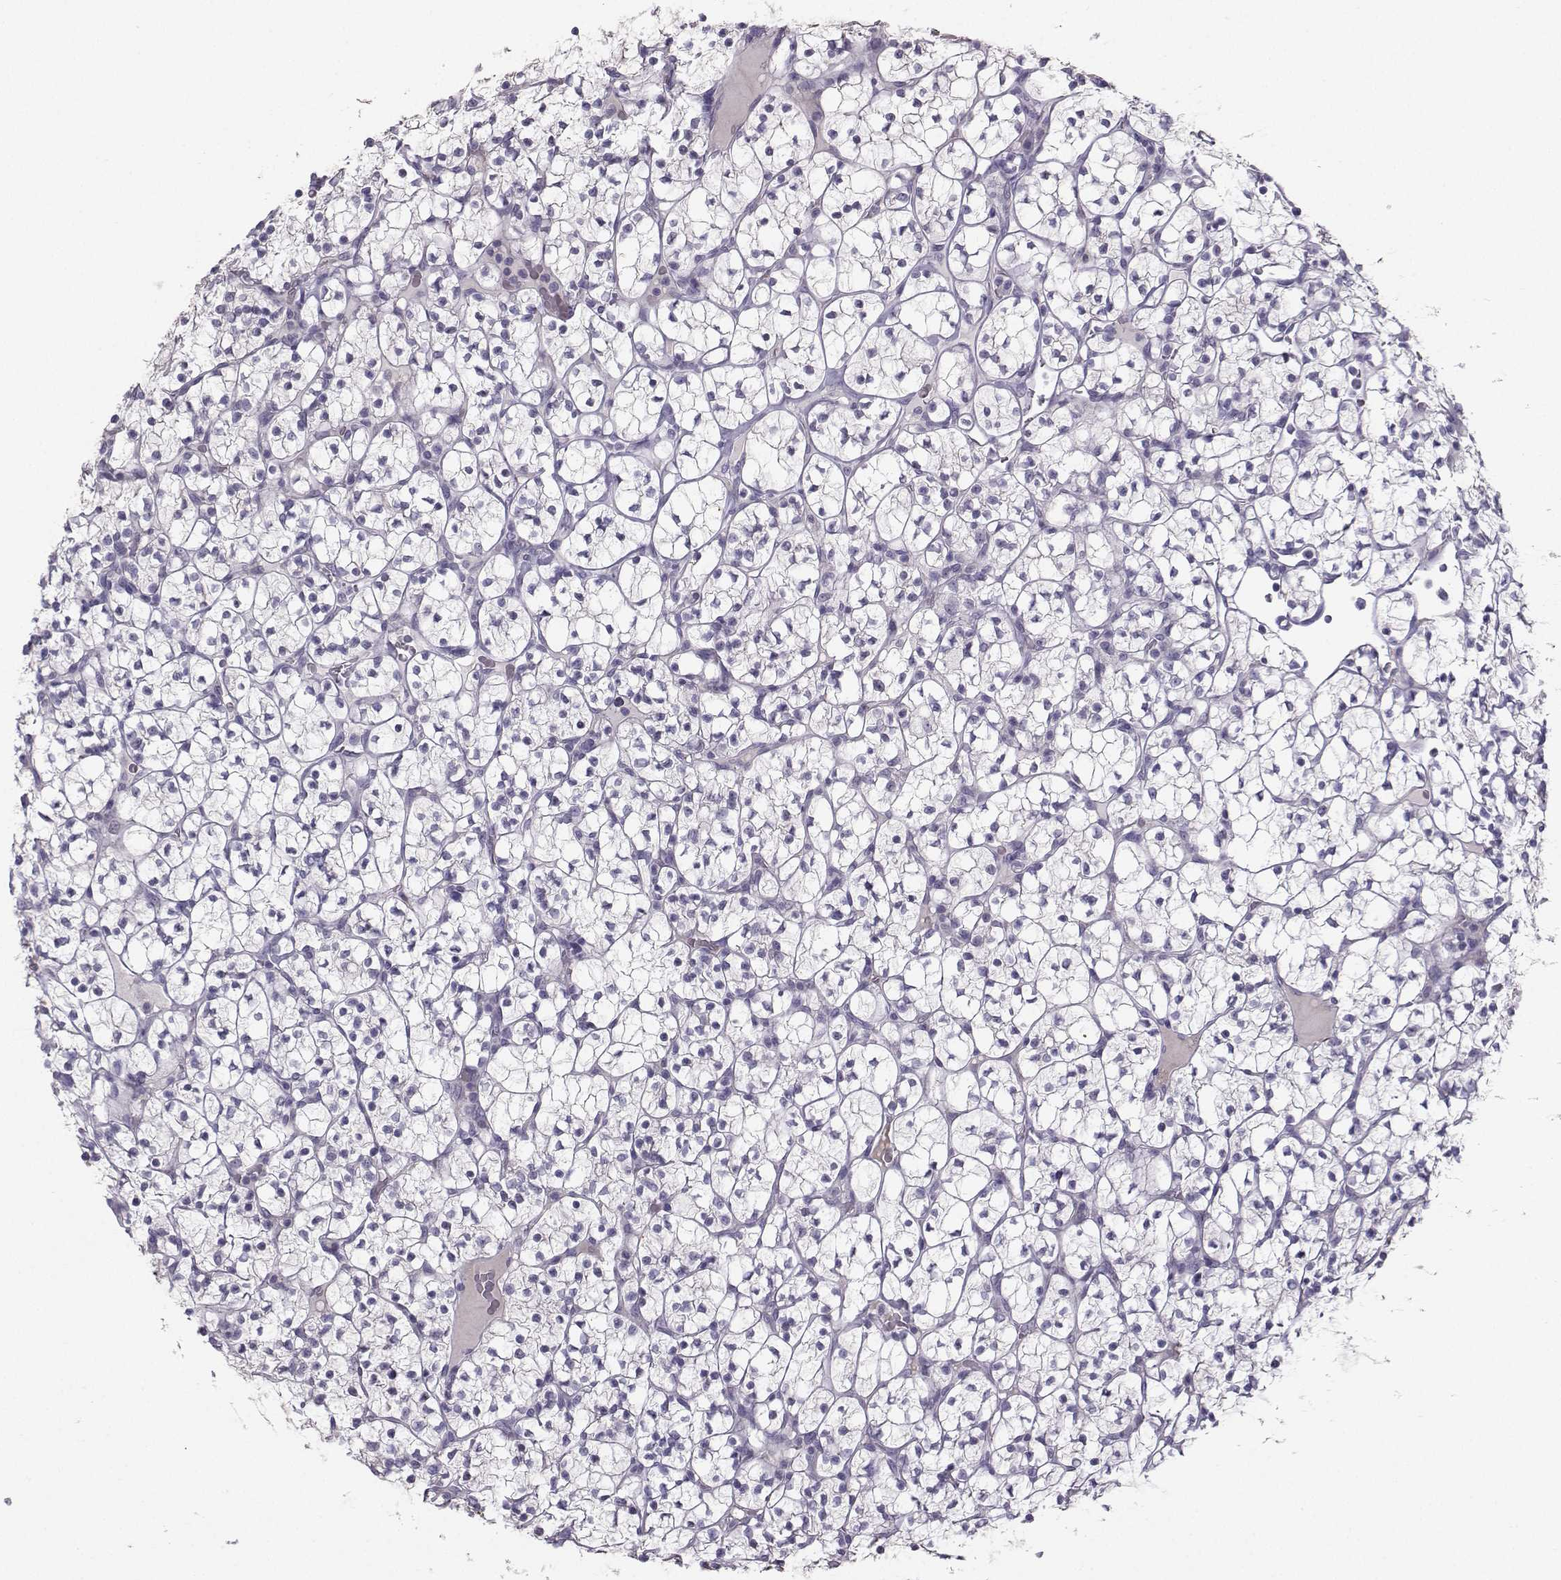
{"staining": {"intensity": "negative", "quantity": "none", "location": "none"}, "tissue": "renal cancer", "cell_type": "Tumor cells", "image_type": "cancer", "snomed": [{"axis": "morphology", "description": "Adenocarcinoma, NOS"}, {"axis": "topography", "description": "Kidney"}], "caption": "Protein analysis of adenocarcinoma (renal) reveals no significant staining in tumor cells.", "gene": "PKP2", "patient": {"sex": "female", "age": 89}}